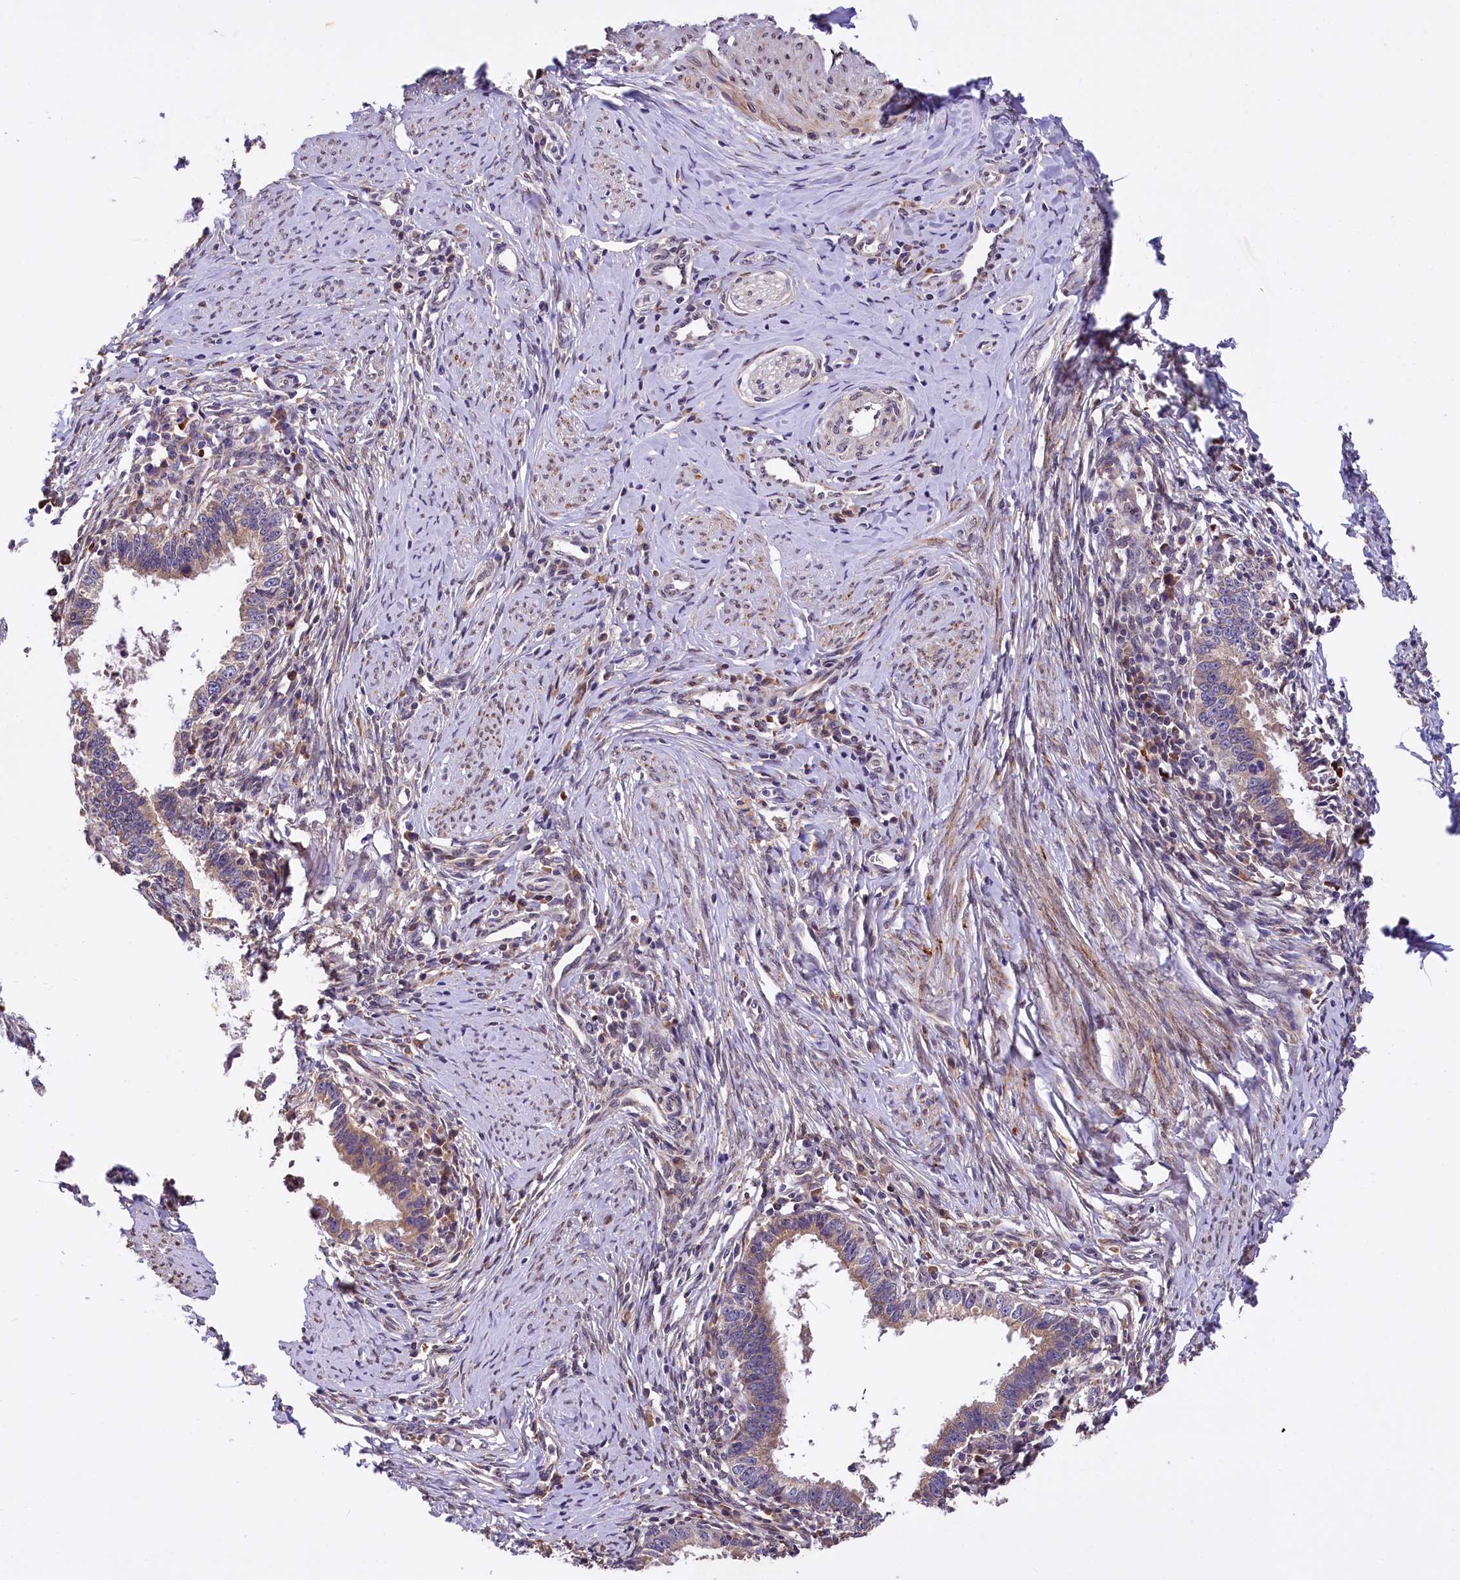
{"staining": {"intensity": "moderate", "quantity": "25%-75%", "location": "cytoplasmic/membranous"}, "tissue": "cervical cancer", "cell_type": "Tumor cells", "image_type": "cancer", "snomed": [{"axis": "morphology", "description": "Adenocarcinoma, NOS"}, {"axis": "topography", "description": "Cervix"}], "caption": "Protein positivity by immunohistochemistry (IHC) exhibits moderate cytoplasmic/membranous expression in approximately 25%-75% of tumor cells in cervical cancer. (brown staining indicates protein expression, while blue staining denotes nuclei).", "gene": "SUPV3L1", "patient": {"sex": "female", "age": 36}}